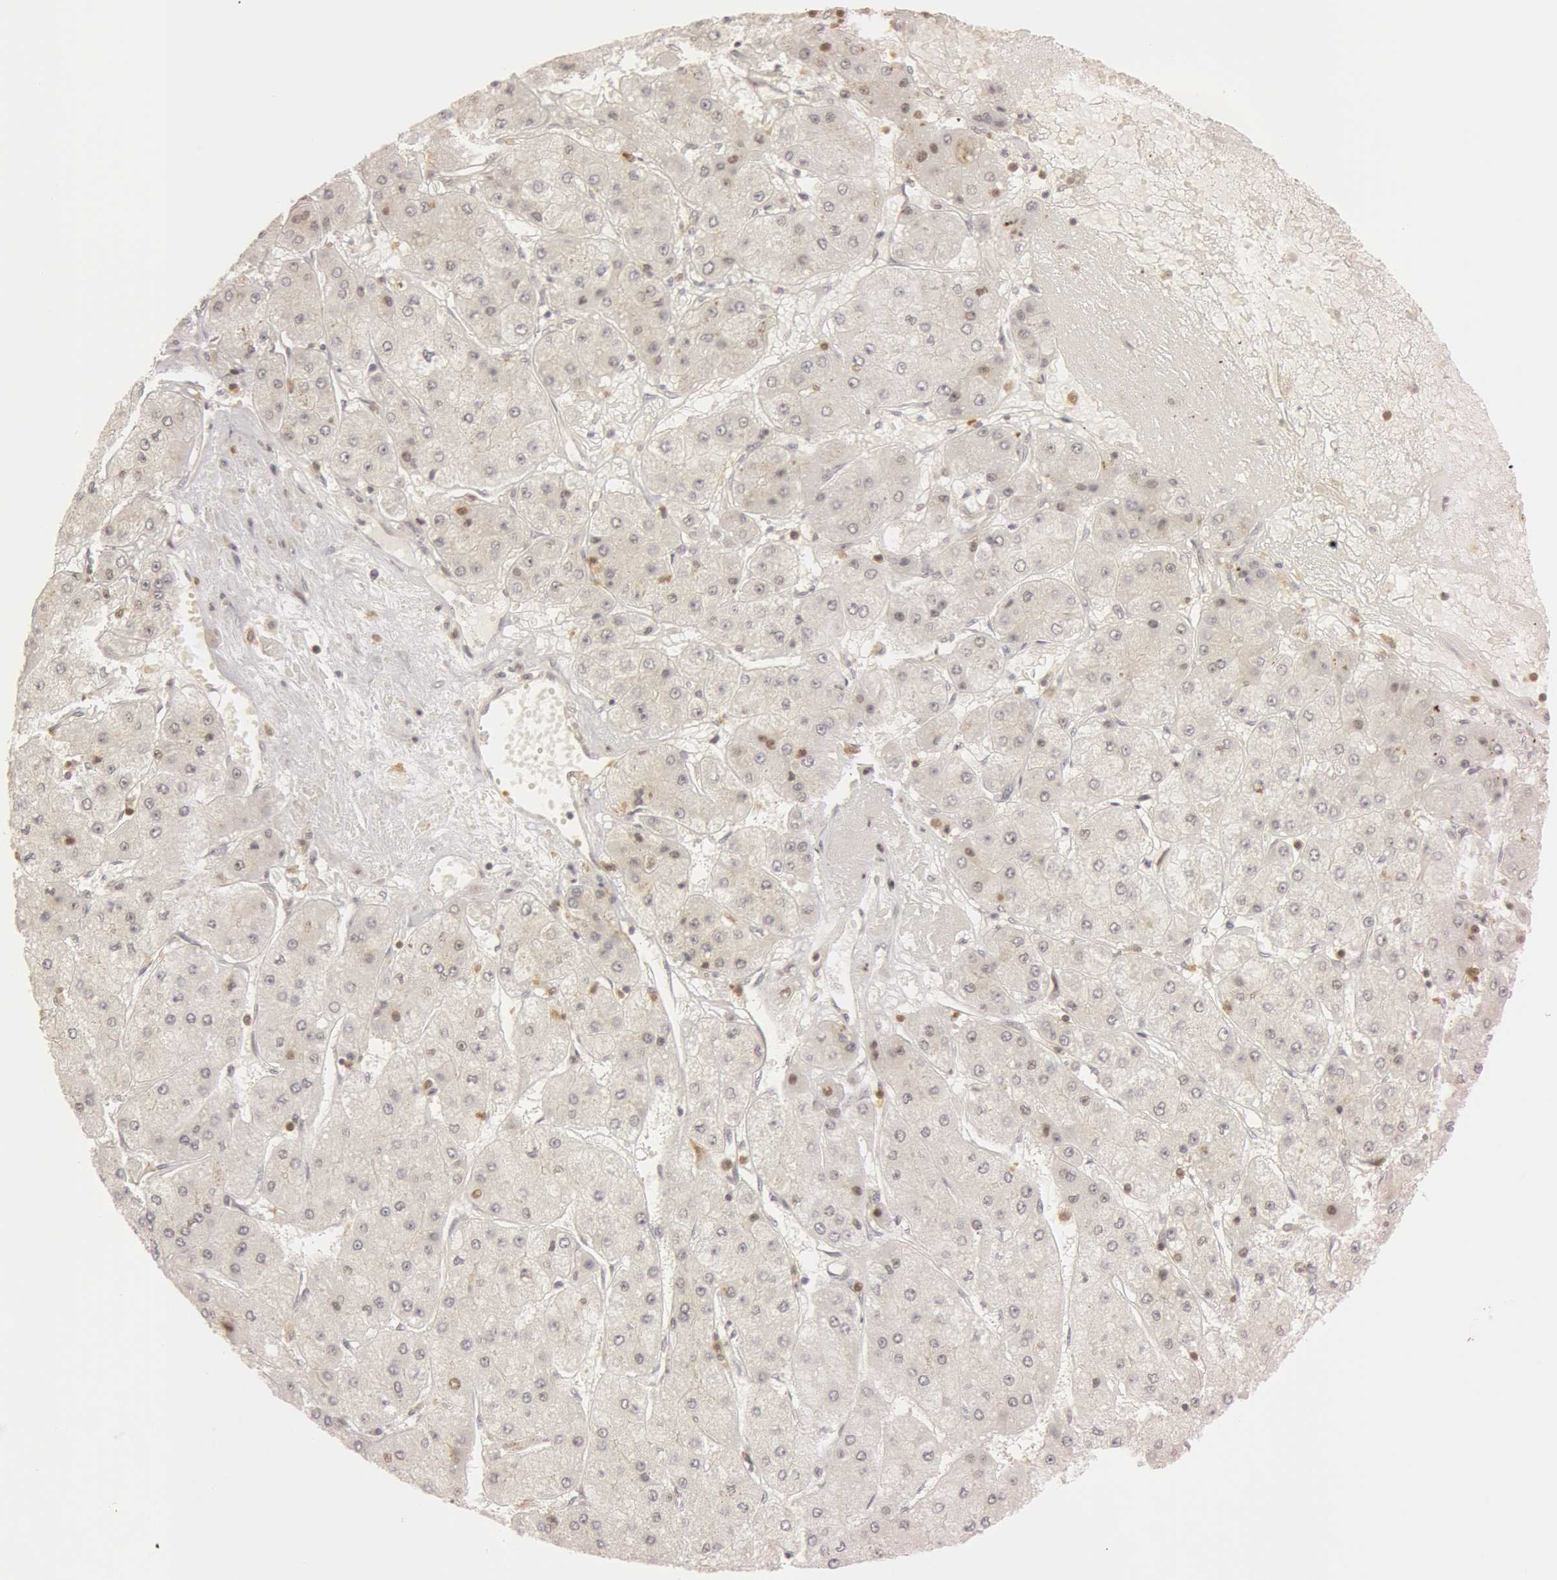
{"staining": {"intensity": "negative", "quantity": "none", "location": "none"}, "tissue": "liver cancer", "cell_type": "Tumor cells", "image_type": "cancer", "snomed": [{"axis": "morphology", "description": "Carcinoma, Hepatocellular, NOS"}, {"axis": "topography", "description": "Liver"}], "caption": "Immunohistochemistry histopathology image of neoplastic tissue: human liver cancer stained with DAB (3,3'-diaminobenzidine) exhibits no significant protein positivity in tumor cells.", "gene": "OASL", "patient": {"sex": "female", "age": 52}}